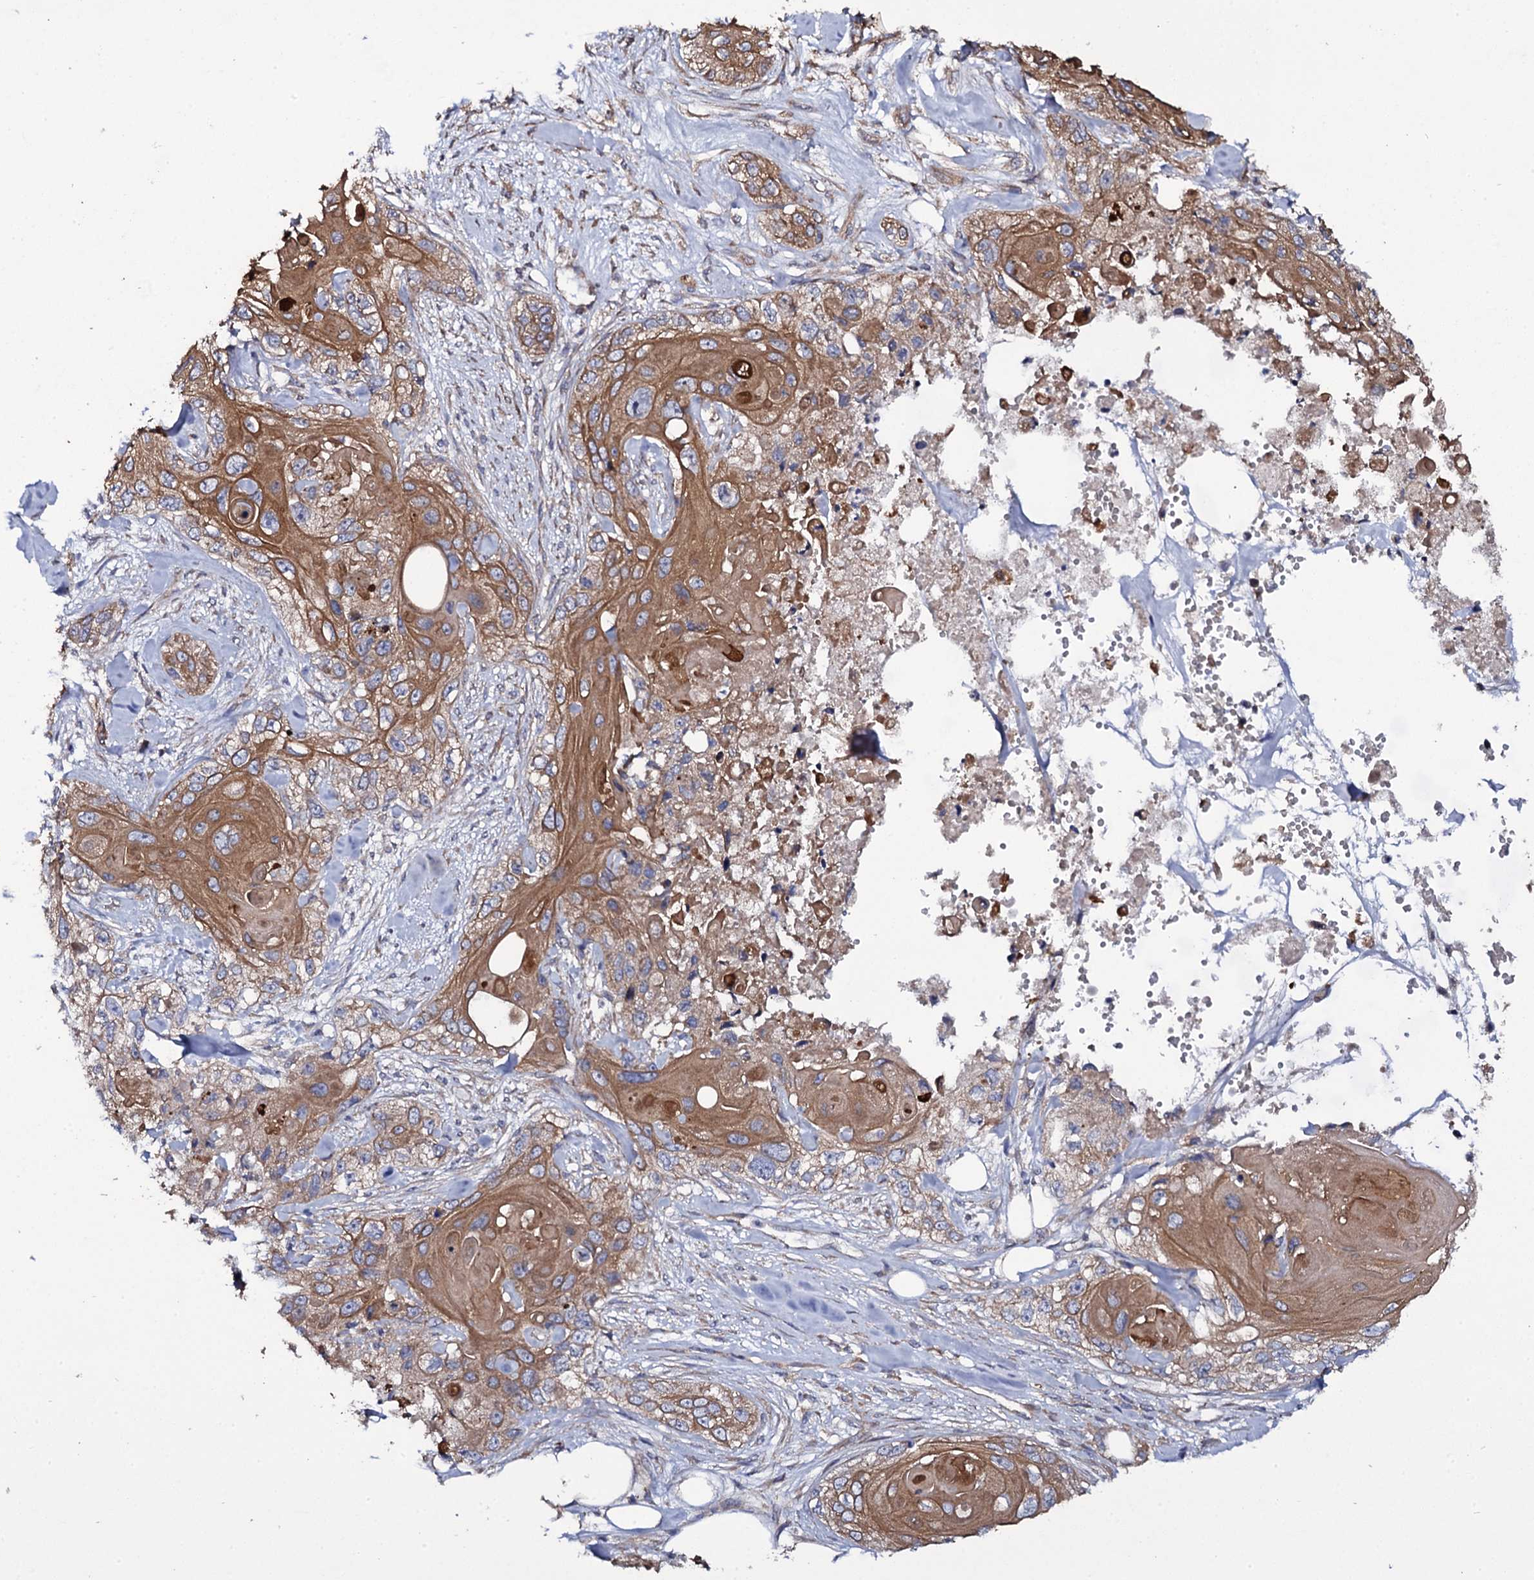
{"staining": {"intensity": "moderate", "quantity": ">75%", "location": "cytoplasmic/membranous"}, "tissue": "skin cancer", "cell_type": "Tumor cells", "image_type": "cancer", "snomed": [{"axis": "morphology", "description": "Normal tissue, NOS"}, {"axis": "morphology", "description": "Squamous cell carcinoma, NOS"}, {"axis": "topography", "description": "Skin"}], "caption": "Immunohistochemical staining of human skin squamous cell carcinoma shows medium levels of moderate cytoplasmic/membranous protein staining in approximately >75% of tumor cells.", "gene": "TTC23", "patient": {"sex": "male", "age": 72}}